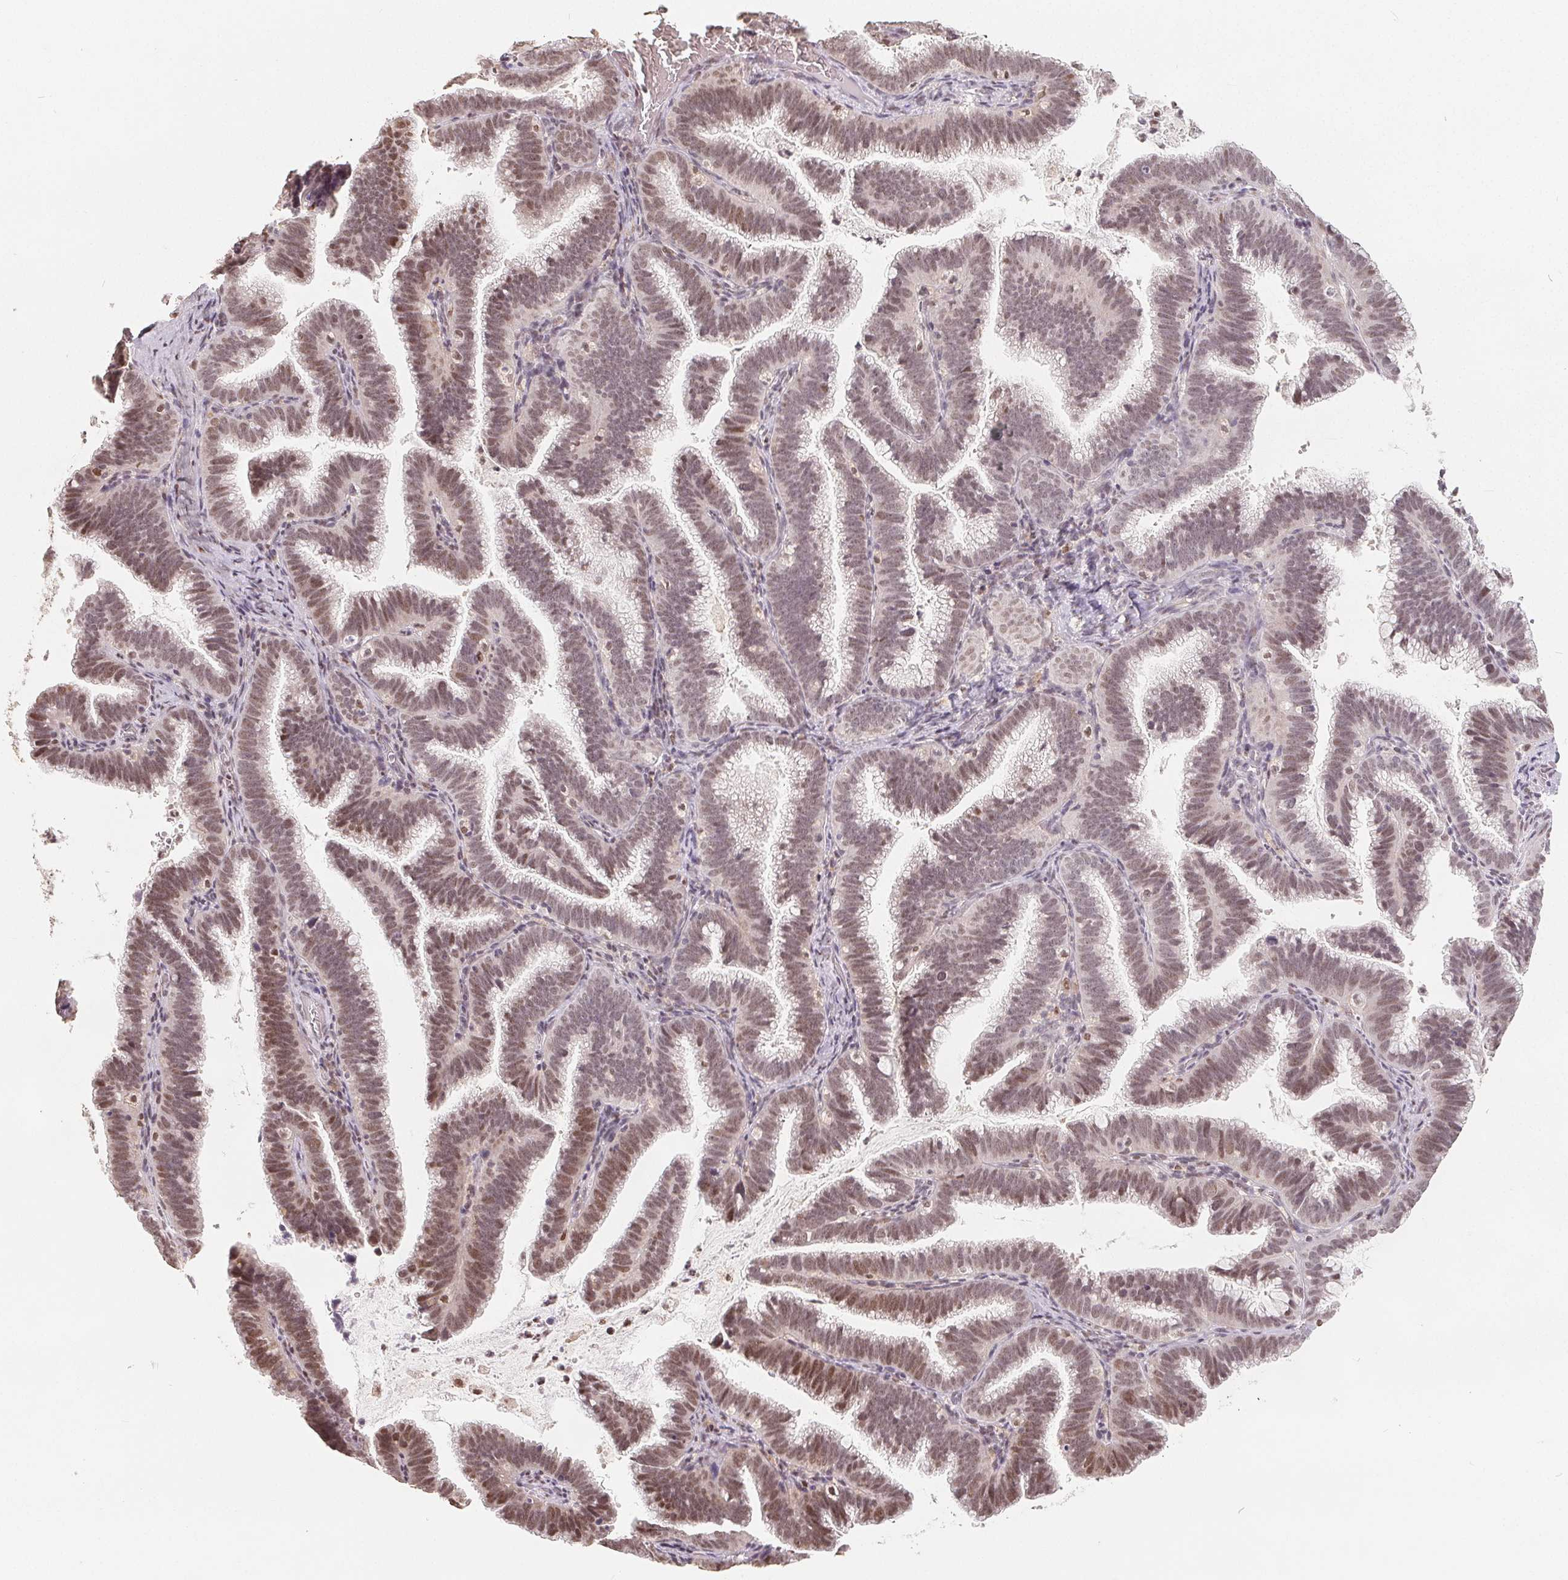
{"staining": {"intensity": "weak", "quantity": ">75%", "location": "nuclear"}, "tissue": "cervical cancer", "cell_type": "Tumor cells", "image_type": "cancer", "snomed": [{"axis": "morphology", "description": "Adenocarcinoma, NOS"}, {"axis": "topography", "description": "Cervix"}], "caption": "There is low levels of weak nuclear positivity in tumor cells of cervical adenocarcinoma, as demonstrated by immunohistochemical staining (brown color).", "gene": "CCDC138", "patient": {"sex": "female", "age": 61}}